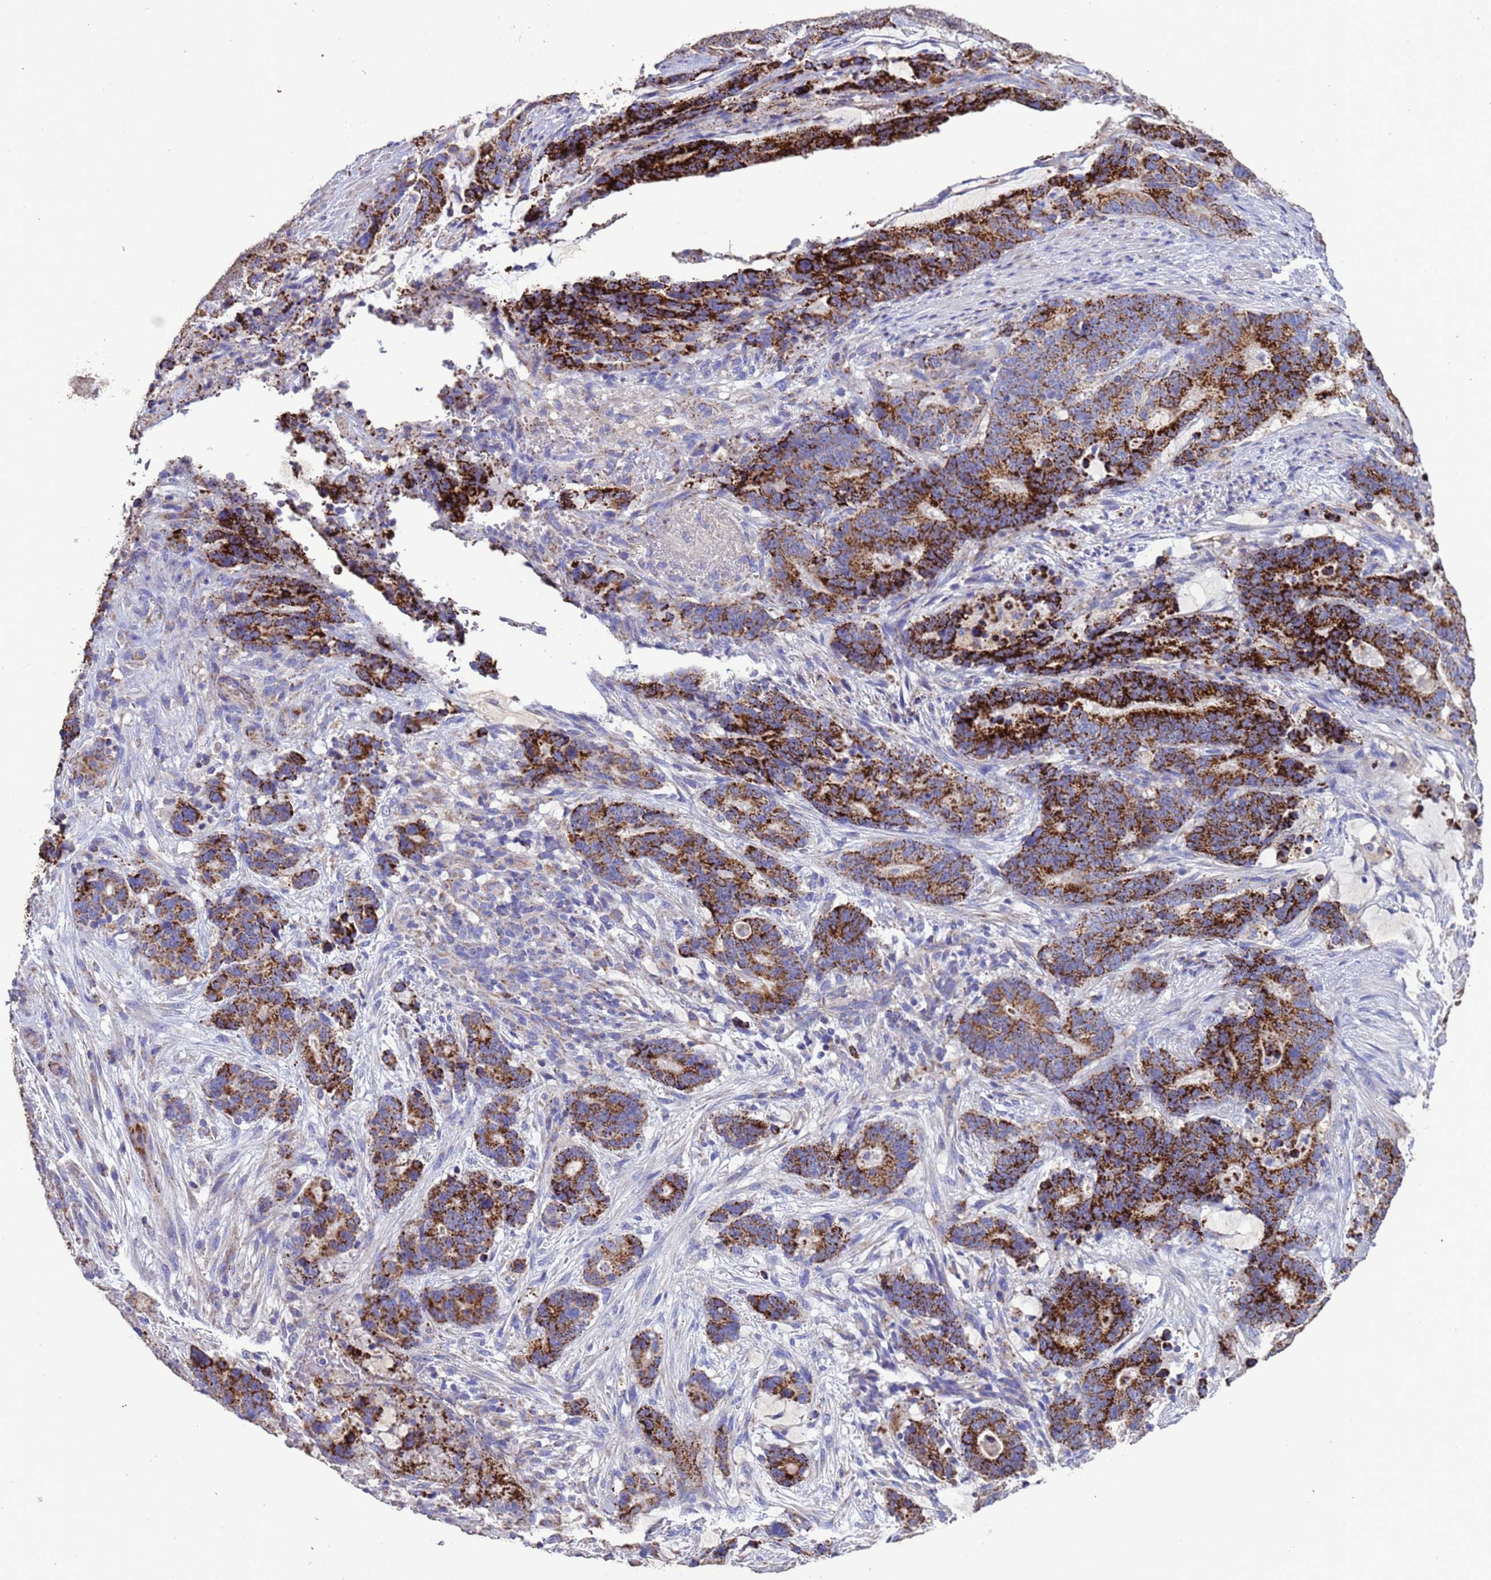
{"staining": {"intensity": "strong", "quantity": ">75%", "location": "cytoplasmic/membranous"}, "tissue": "stomach cancer", "cell_type": "Tumor cells", "image_type": "cancer", "snomed": [{"axis": "morphology", "description": "Adenocarcinoma, NOS"}, {"axis": "topography", "description": "Stomach"}], "caption": "Immunohistochemical staining of human adenocarcinoma (stomach) reveals strong cytoplasmic/membranous protein expression in about >75% of tumor cells.", "gene": "ZNFX1", "patient": {"sex": "female", "age": 76}}